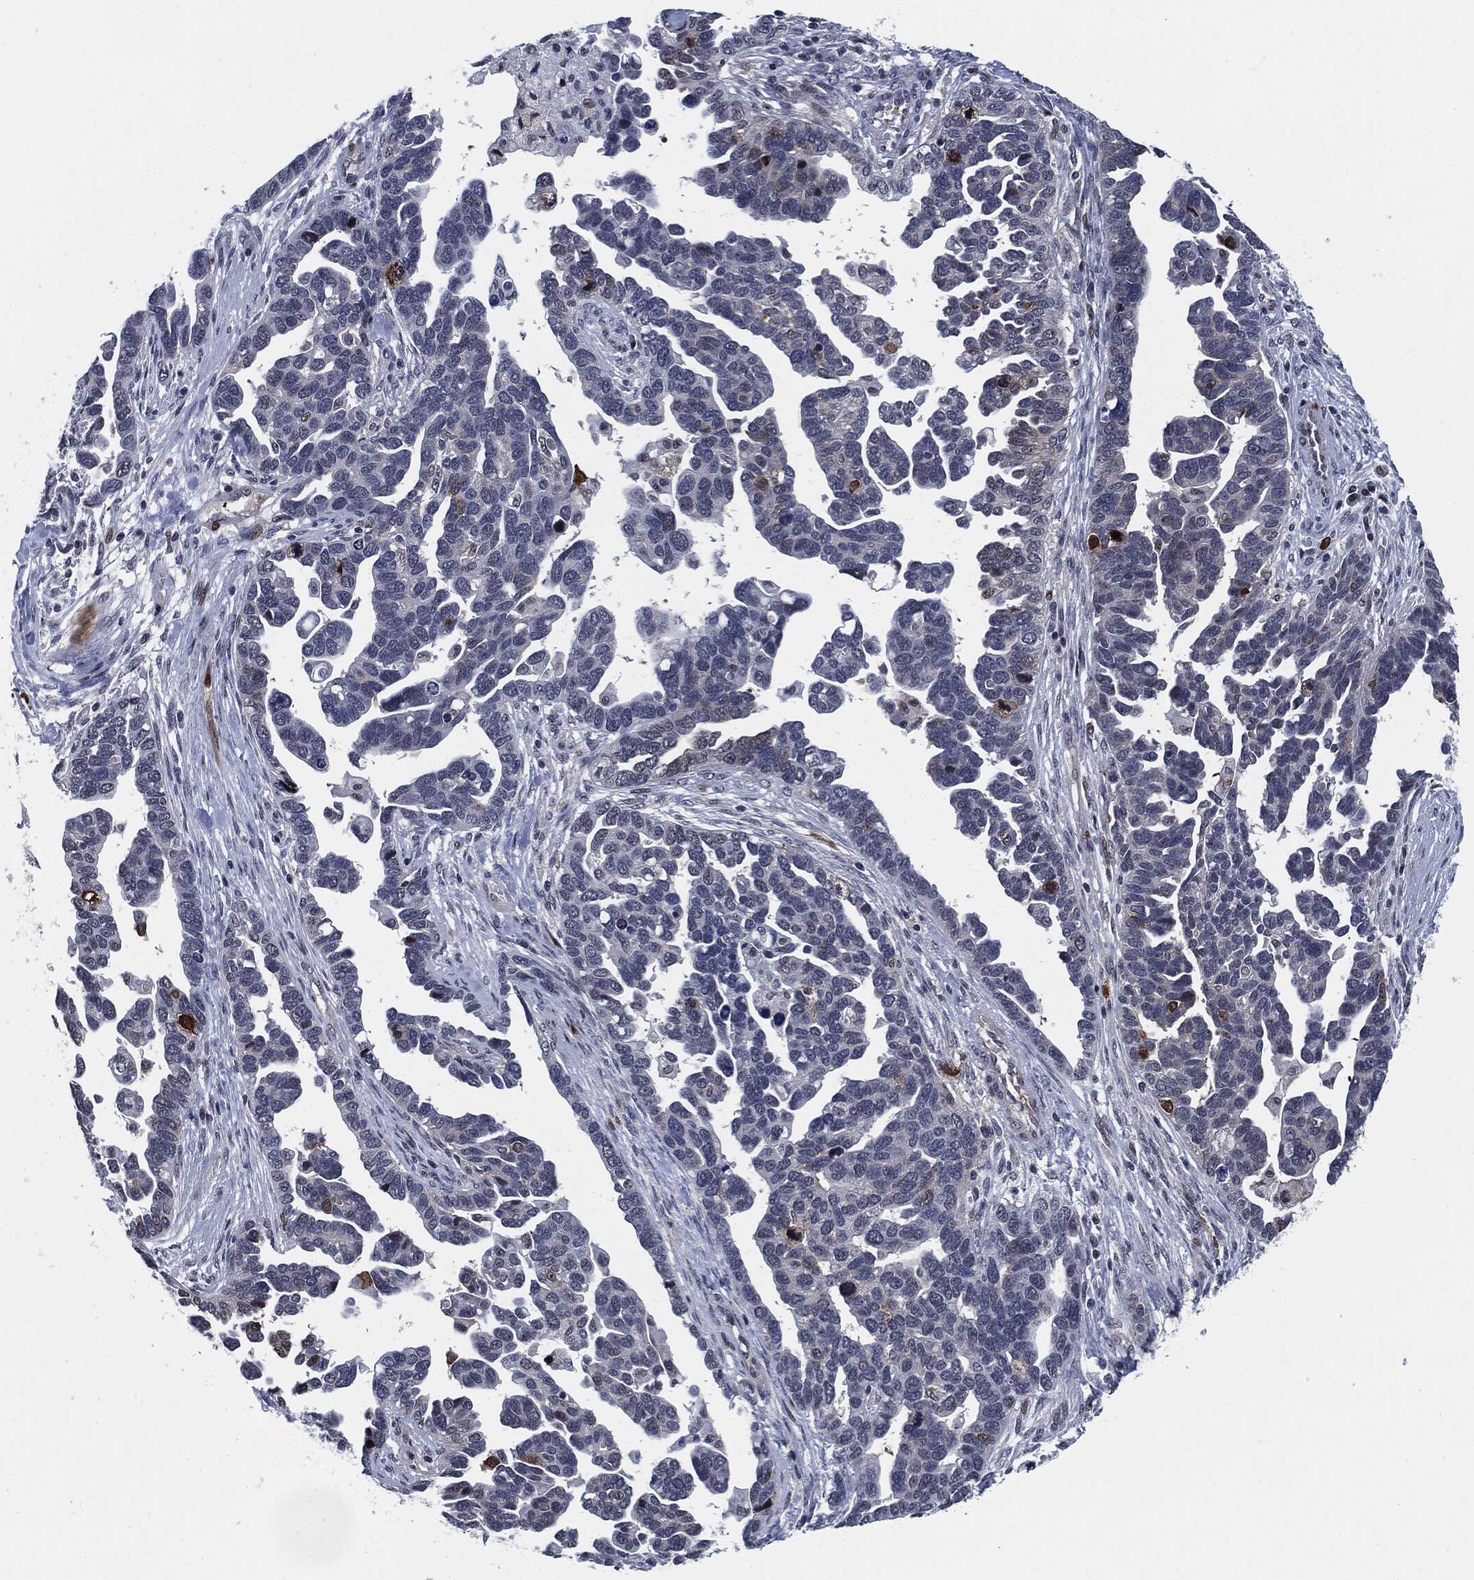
{"staining": {"intensity": "negative", "quantity": "none", "location": "none"}, "tissue": "ovarian cancer", "cell_type": "Tumor cells", "image_type": "cancer", "snomed": [{"axis": "morphology", "description": "Cystadenocarcinoma, serous, NOS"}, {"axis": "topography", "description": "Ovary"}], "caption": "There is no significant staining in tumor cells of ovarian cancer.", "gene": "AKT2", "patient": {"sex": "female", "age": 54}}